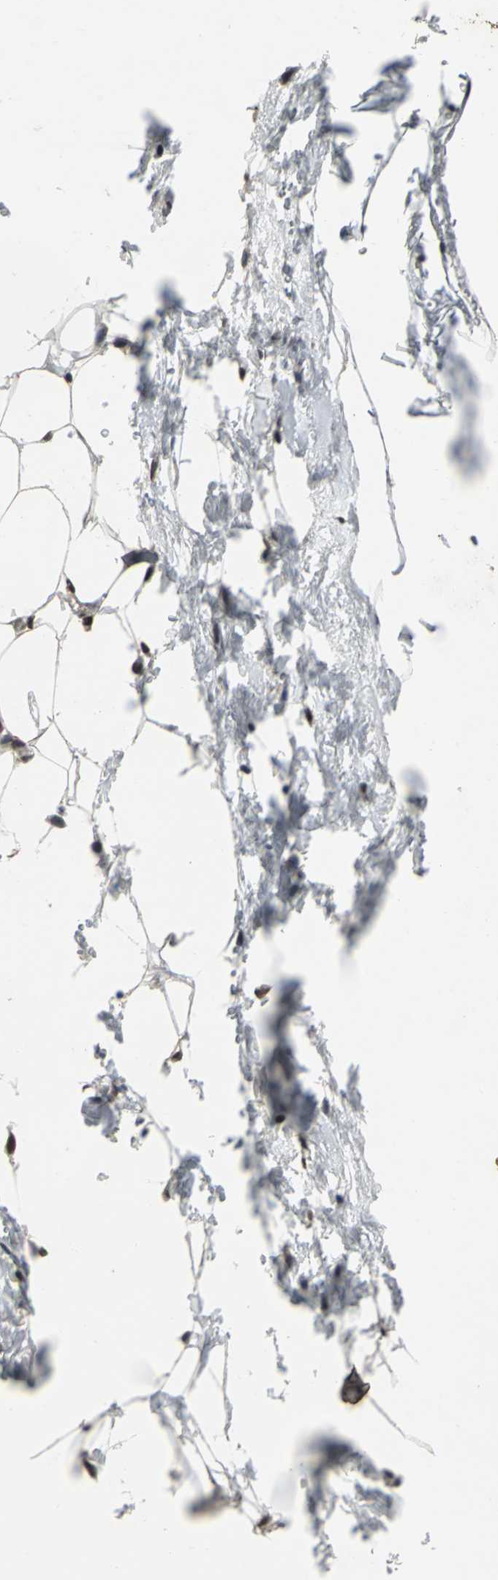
{"staining": {"intensity": "moderate", "quantity": ">75%", "location": "nuclear"}, "tissue": "adipose tissue", "cell_type": "Adipocytes", "image_type": "normal", "snomed": [{"axis": "morphology", "description": "Normal tissue, NOS"}, {"axis": "topography", "description": "Breast"}, {"axis": "topography", "description": "Soft tissue"}], "caption": "Protein expression analysis of normal adipose tissue exhibits moderate nuclear expression in about >75% of adipocytes. The staining was performed using DAB (3,3'-diaminobenzidine) to visualize the protein expression in brown, while the nuclei were stained in blue with hematoxylin (Magnification: 20x).", "gene": "SRF", "patient": {"sex": "female", "age": 25}}